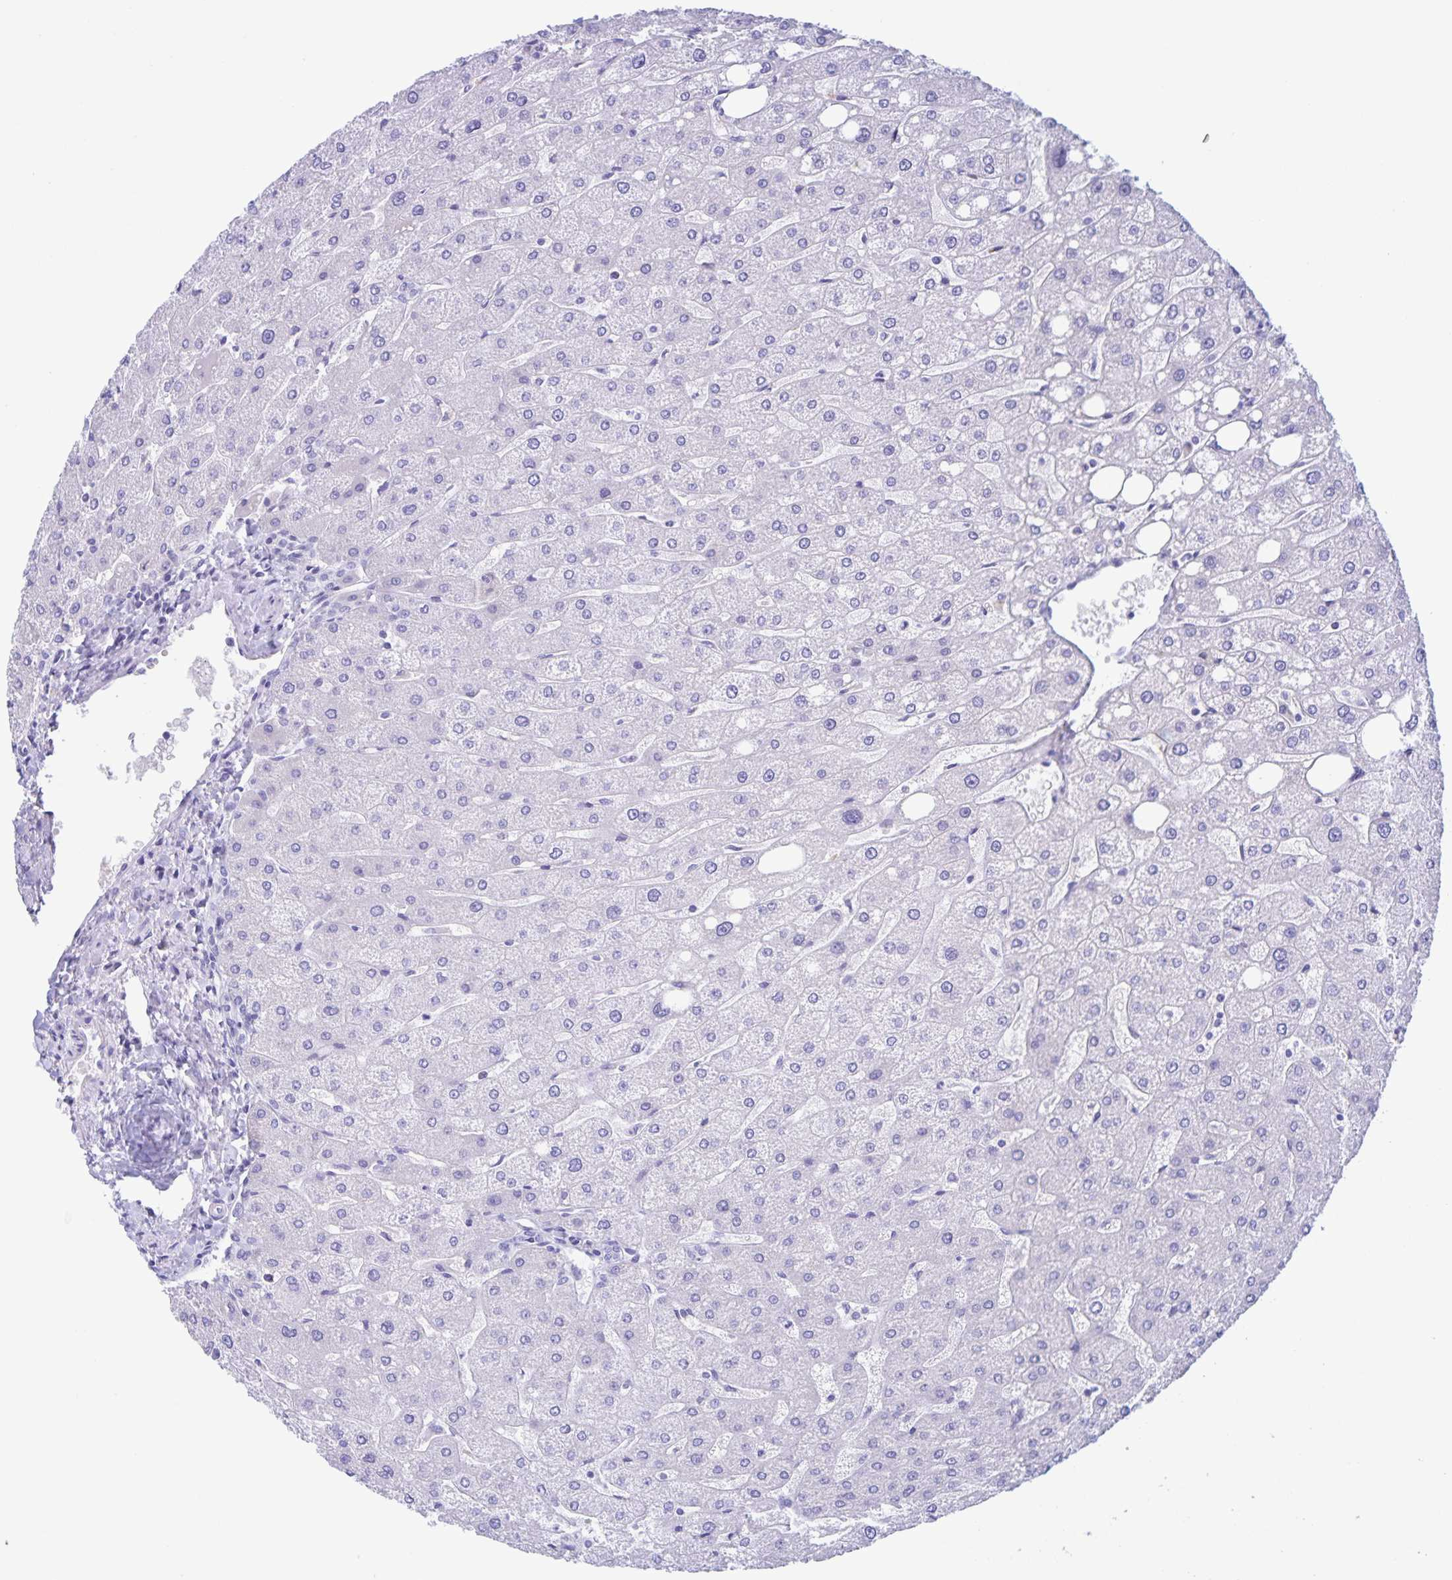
{"staining": {"intensity": "negative", "quantity": "none", "location": "none"}, "tissue": "liver", "cell_type": "Cholangiocytes", "image_type": "normal", "snomed": [{"axis": "morphology", "description": "Normal tissue, NOS"}, {"axis": "topography", "description": "Liver"}], "caption": "Immunohistochemistry micrograph of normal liver: human liver stained with DAB (3,3'-diaminobenzidine) demonstrates no significant protein positivity in cholangiocytes.", "gene": "CATSPER4", "patient": {"sex": "male", "age": 67}}